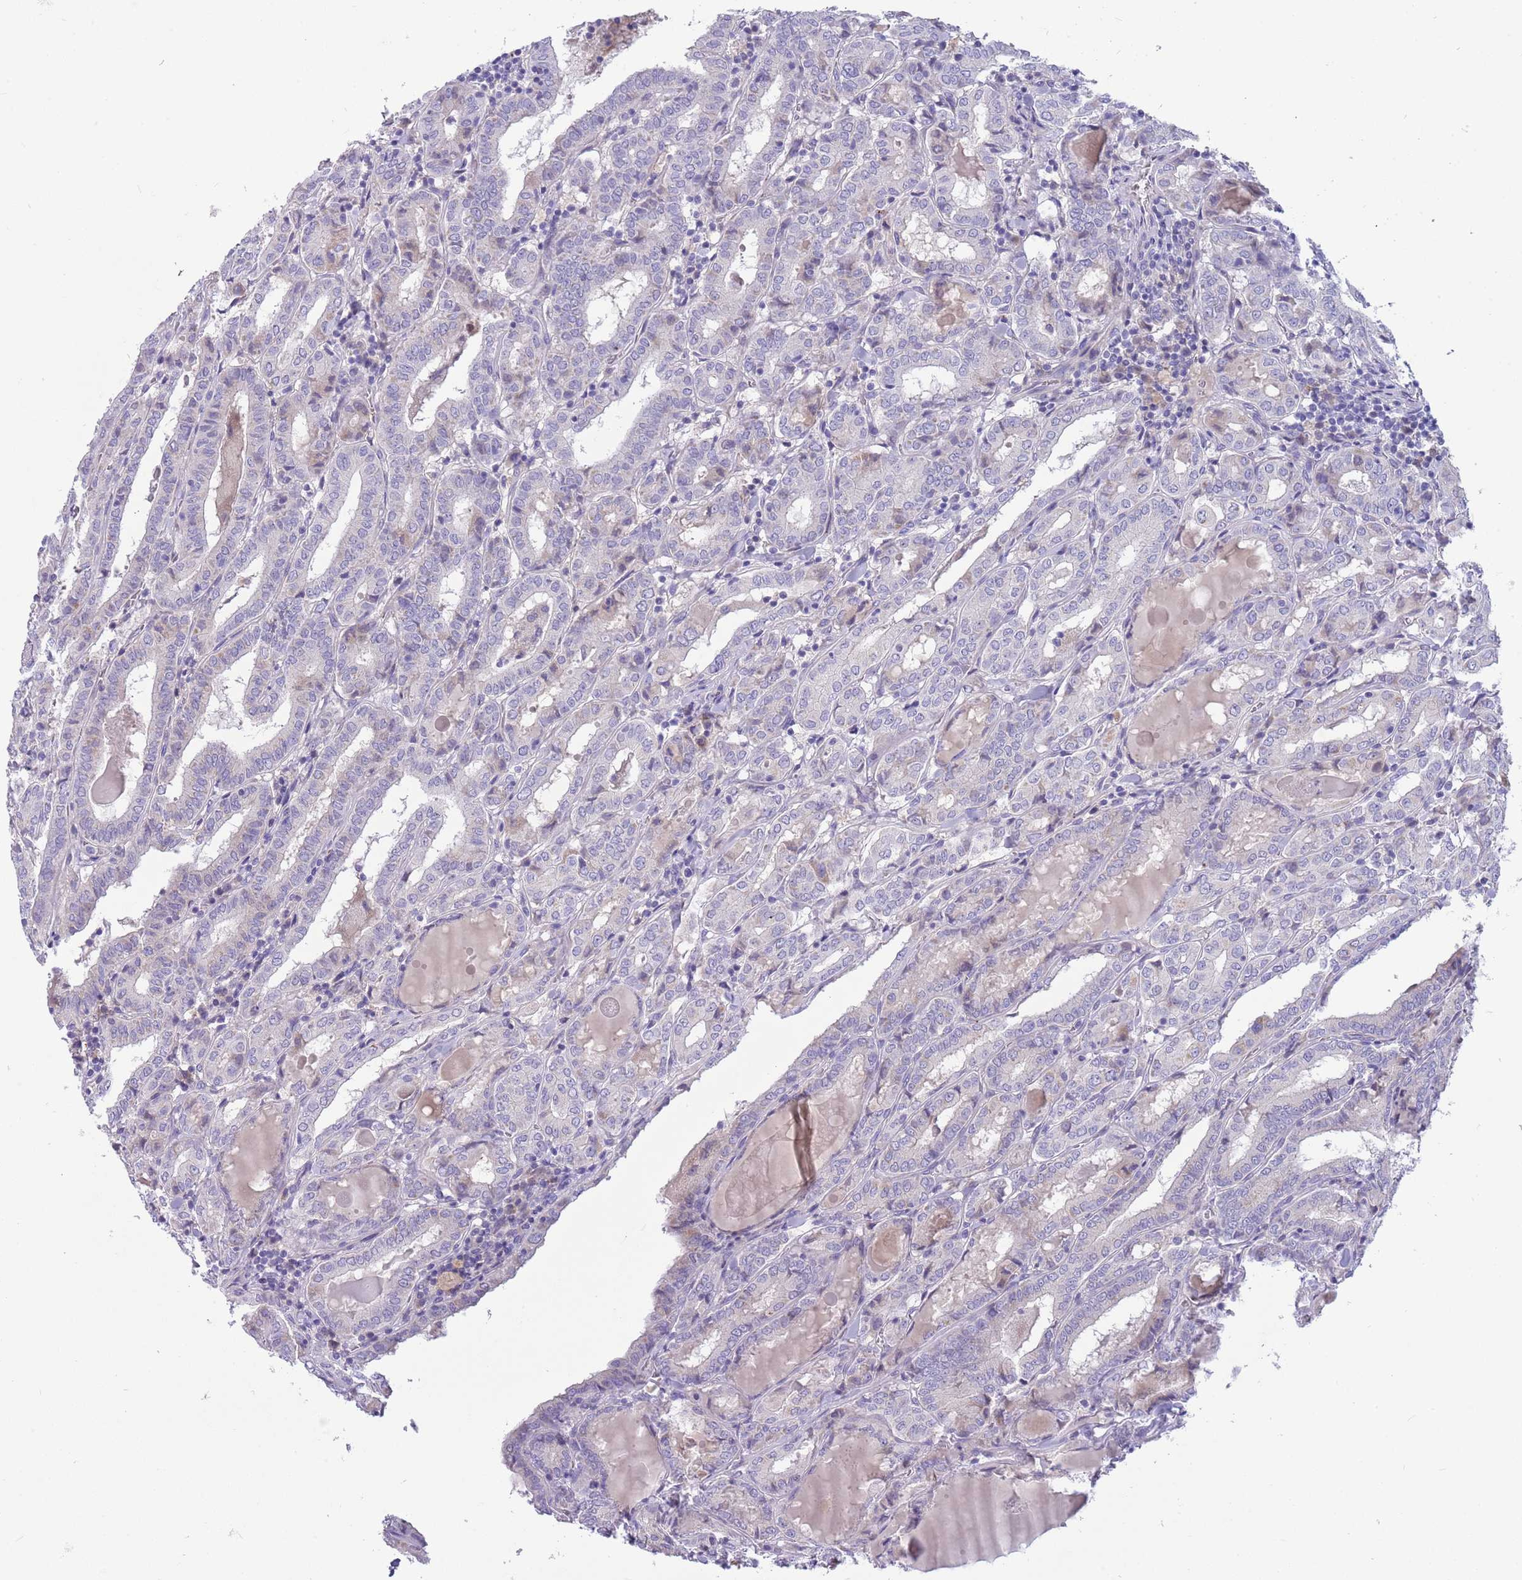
{"staining": {"intensity": "negative", "quantity": "none", "location": "none"}, "tissue": "thyroid cancer", "cell_type": "Tumor cells", "image_type": "cancer", "snomed": [{"axis": "morphology", "description": "Papillary adenocarcinoma, NOS"}, {"axis": "topography", "description": "Thyroid gland"}], "caption": "This is a image of IHC staining of thyroid cancer (papillary adenocarcinoma), which shows no staining in tumor cells.", "gene": "DDHD1", "patient": {"sex": "female", "age": 72}}